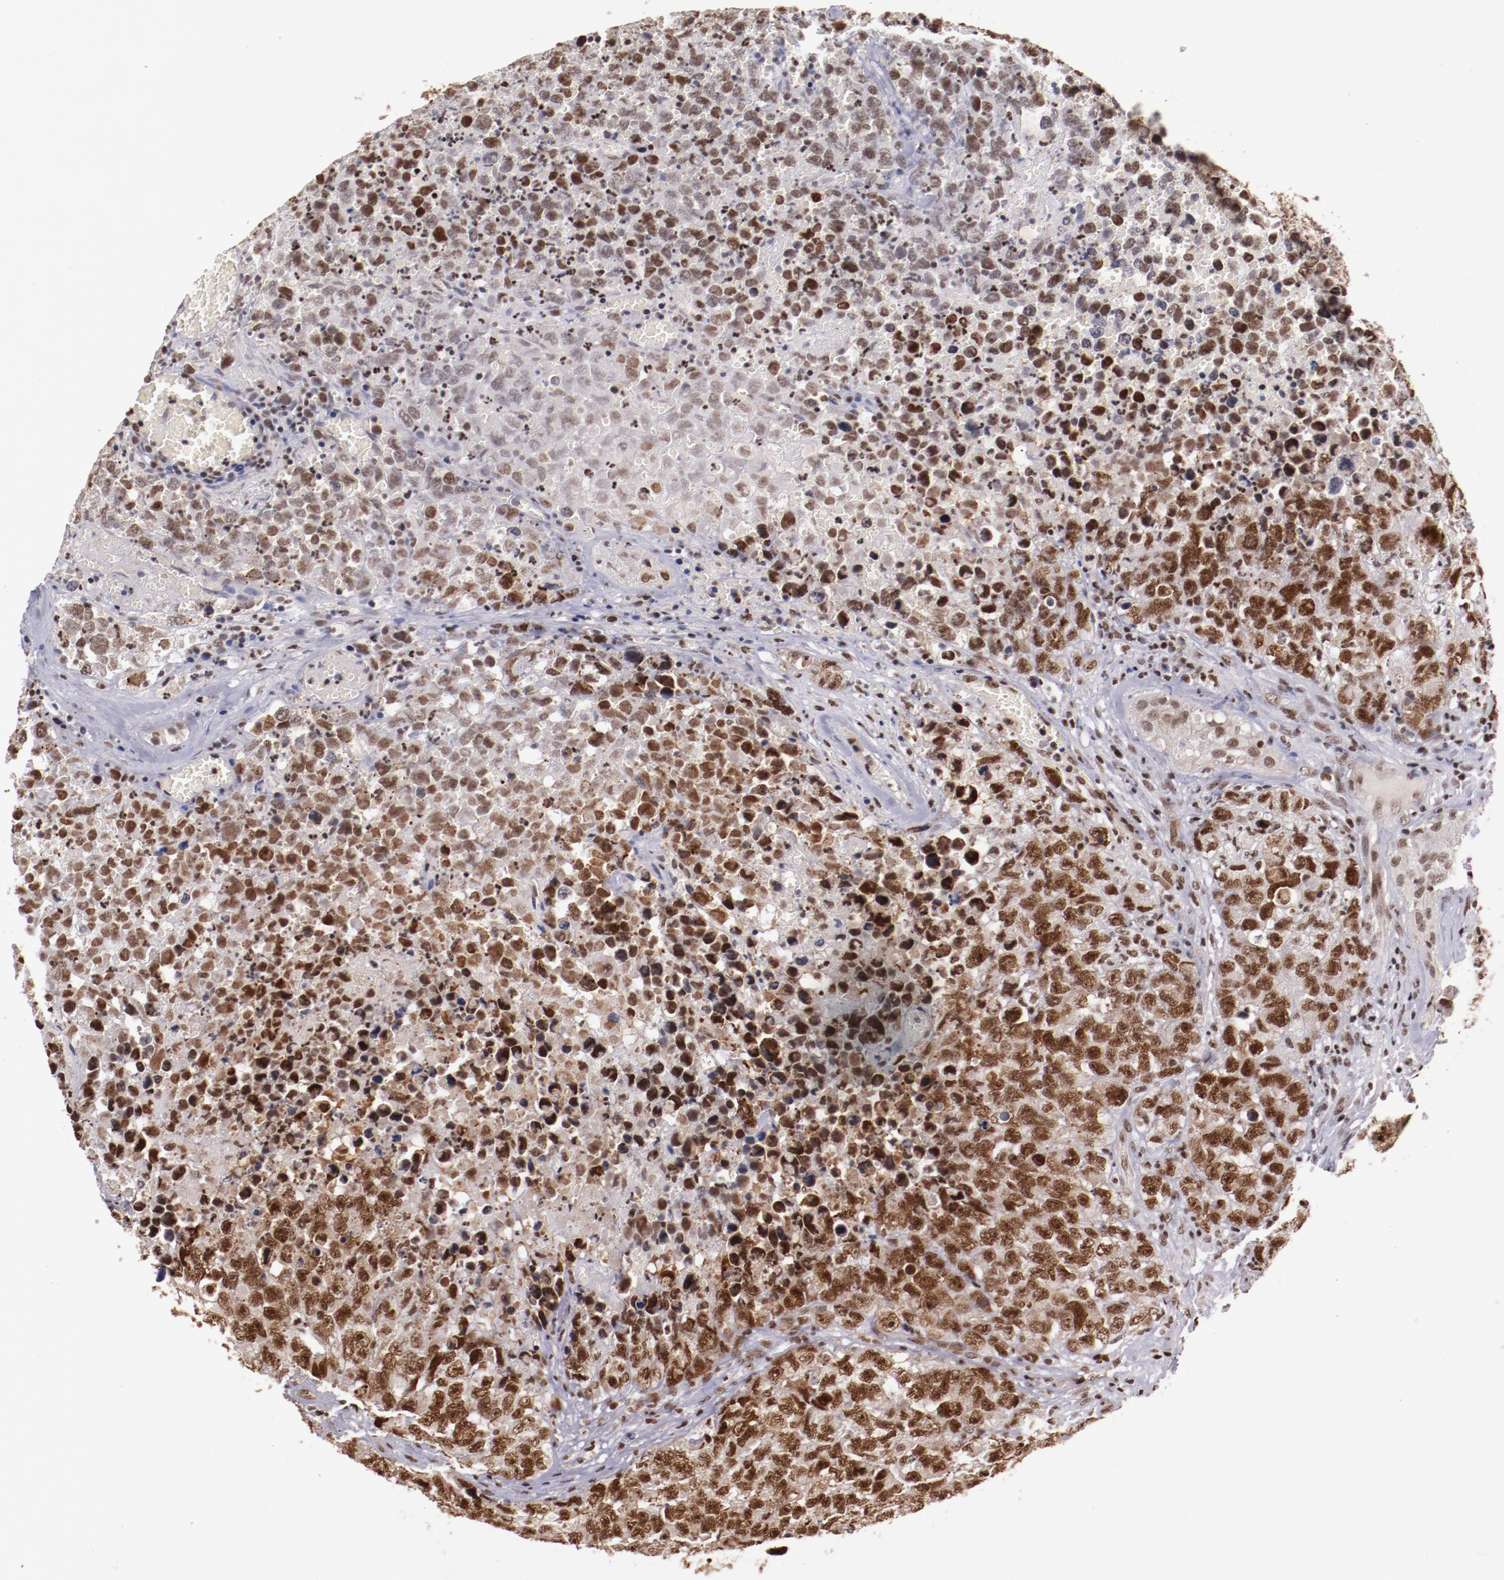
{"staining": {"intensity": "moderate", "quantity": "25%-75%", "location": "nuclear"}, "tissue": "testis cancer", "cell_type": "Tumor cells", "image_type": "cancer", "snomed": [{"axis": "morphology", "description": "Carcinoma, Embryonal, NOS"}, {"axis": "topography", "description": "Testis"}], "caption": "Approximately 25%-75% of tumor cells in embryonal carcinoma (testis) display moderate nuclear protein positivity as visualized by brown immunohistochemical staining.", "gene": "STAG2", "patient": {"sex": "male", "age": 31}}